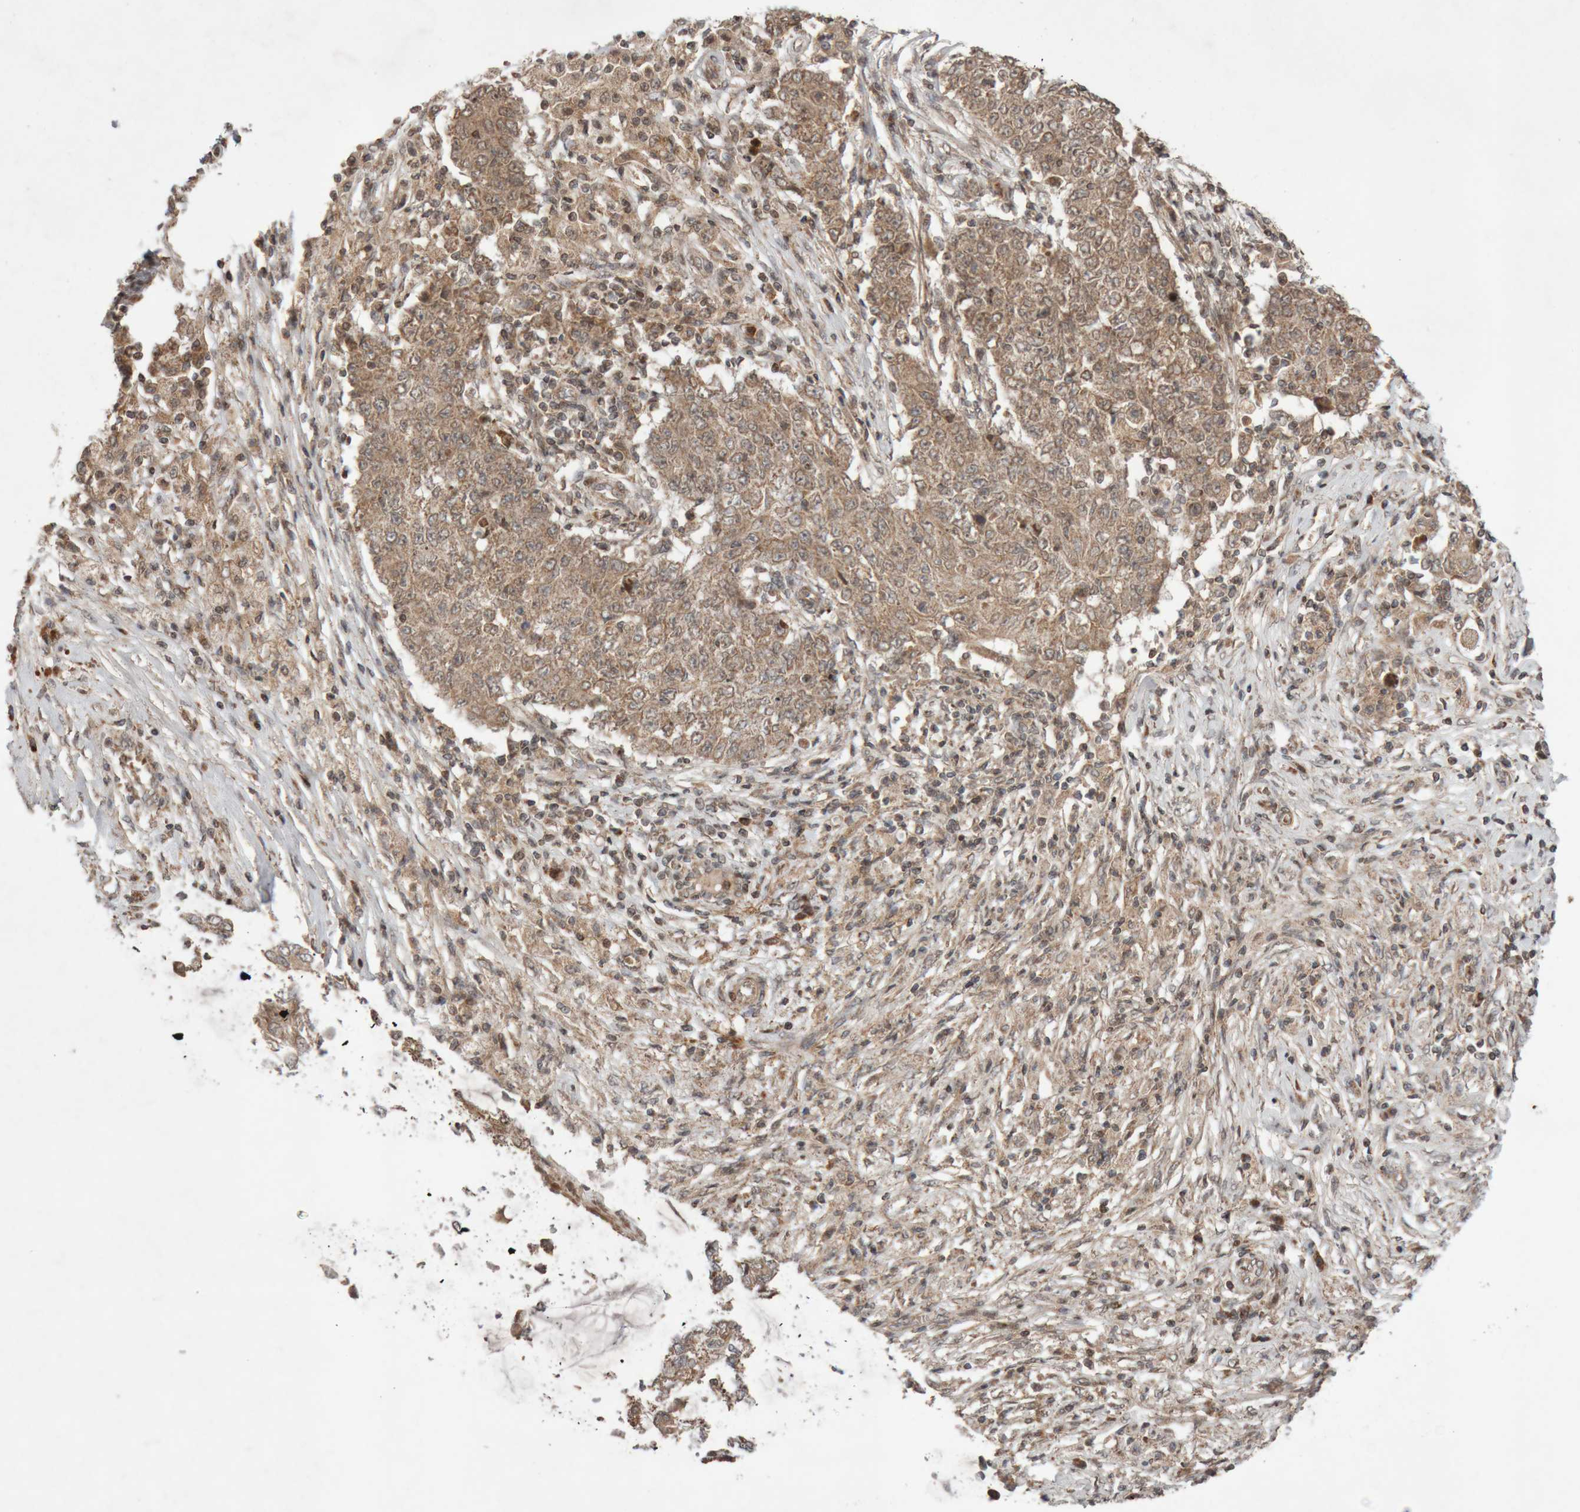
{"staining": {"intensity": "moderate", "quantity": ">75%", "location": "cytoplasmic/membranous"}, "tissue": "ovarian cancer", "cell_type": "Tumor cells", "image_type": "cancer", "snomed": [{"axis": "morphology", "description": "Carcinoma, endometroid"}, {"axis": "topography", "description": "Ovary"}], "caption": "Ovarian cancer (endometroid carcinoma) stained for a protein (brown) shows moderate cytoplasmic/membranous positive positivity in about >75% of tumor cells.", "gene": "KIF21B", "patient": {"sex": "female", "age": 51}}